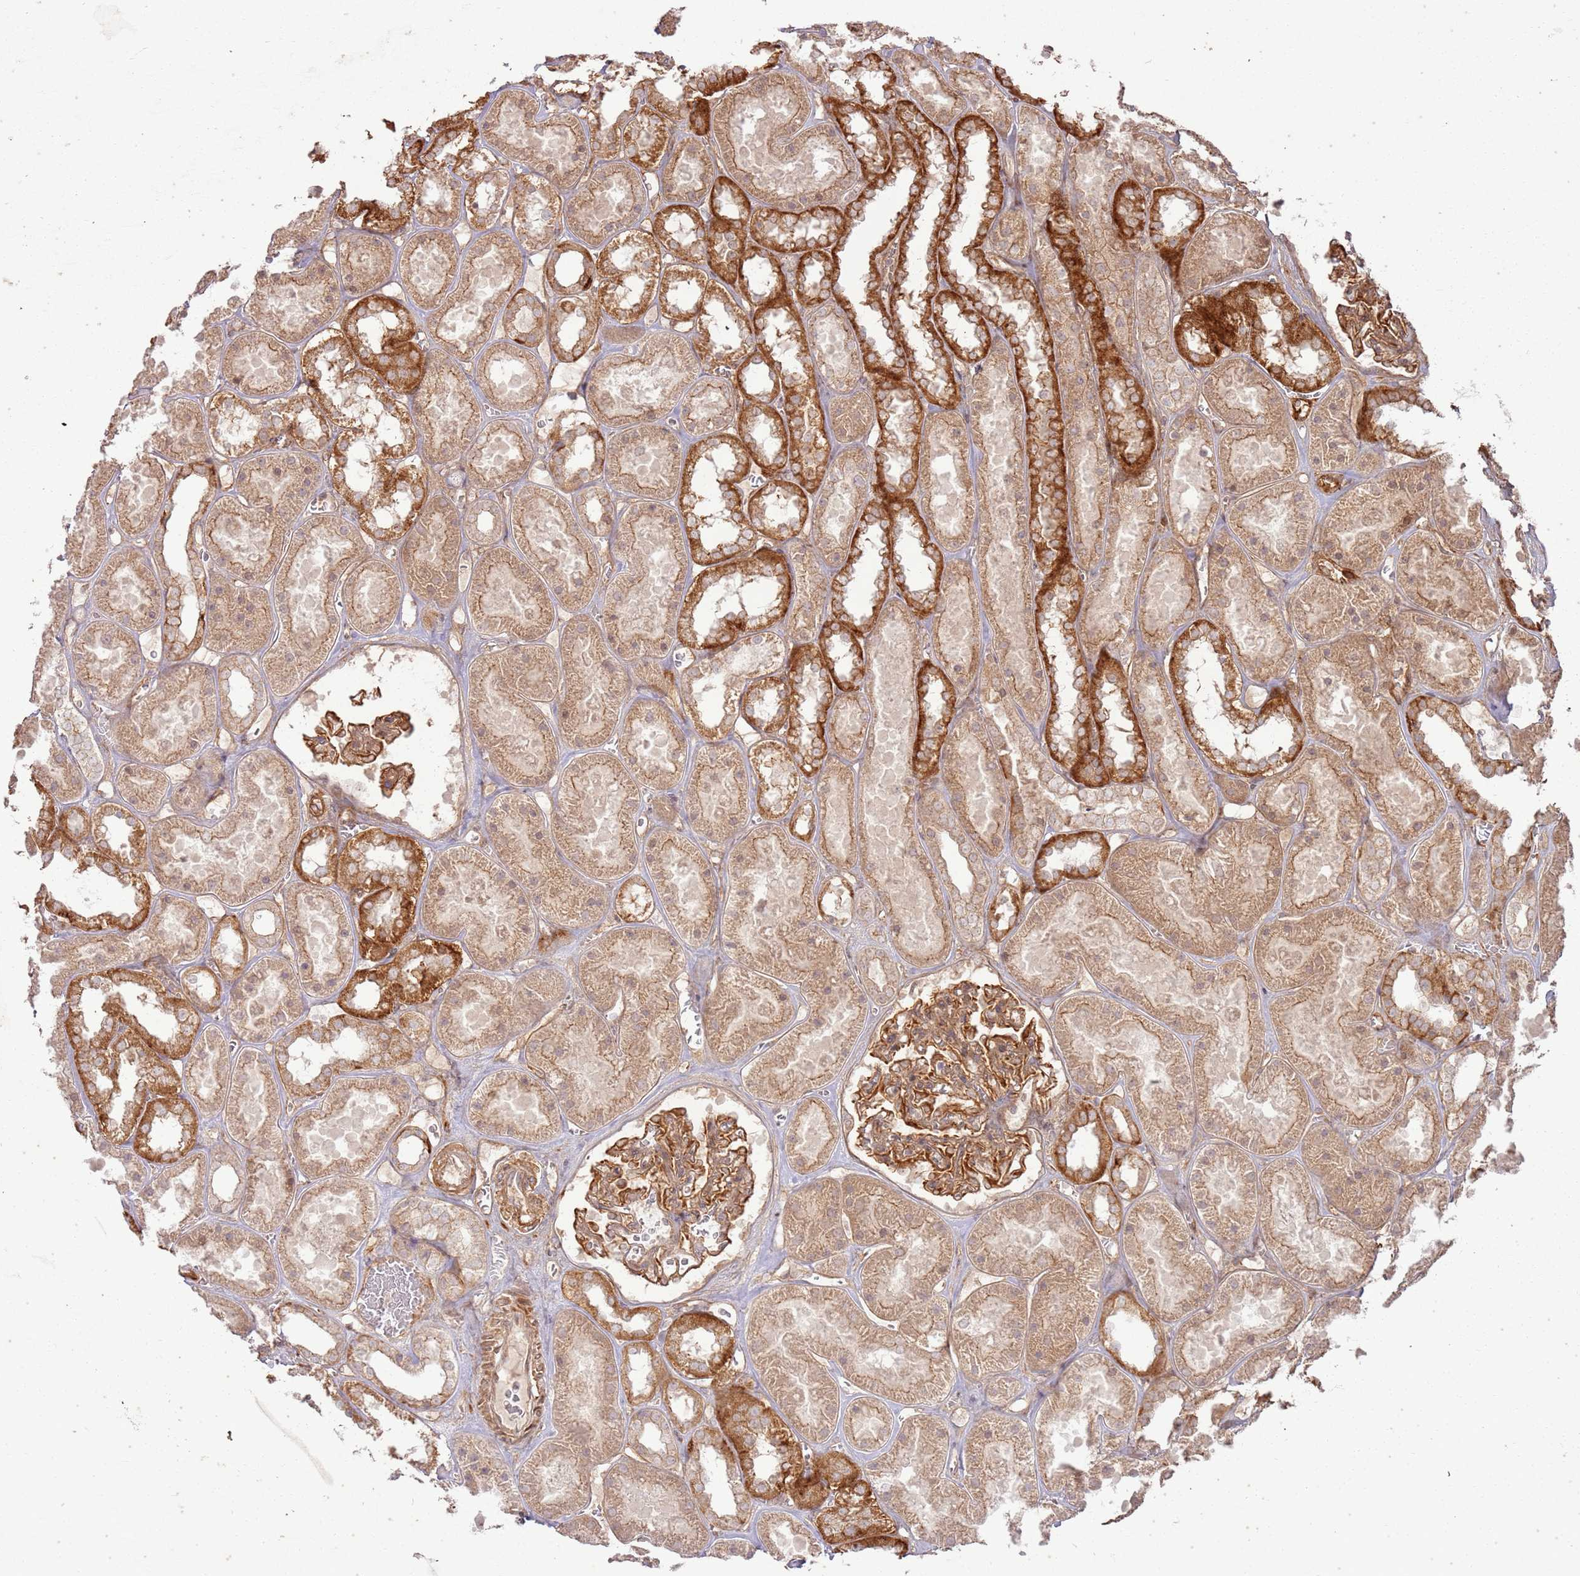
{"staining": {"intensity": "strong", "quantity": ">75%", "location": "cytoplasmic/membranous"}, "tissue": "kidney", "cell_type": "Cells in glomeruli", "image_type": "normal", "snomed": [{"axis": "morphology", "description": "Normal tissue, NOS"}, {"axis": "topography", "description": "Kidney"}], "caption": "The micrograph exhibits immunohistochemical staining of normal kidney. There is strong cytoplasmic/membranous expression is identified in about >75% of cells in glomeruli. Ihc stains the protein in brown and the nuclei are stained blue.", "gene": "ZNF623", "patient": {"sex": "female", "age": 41}}